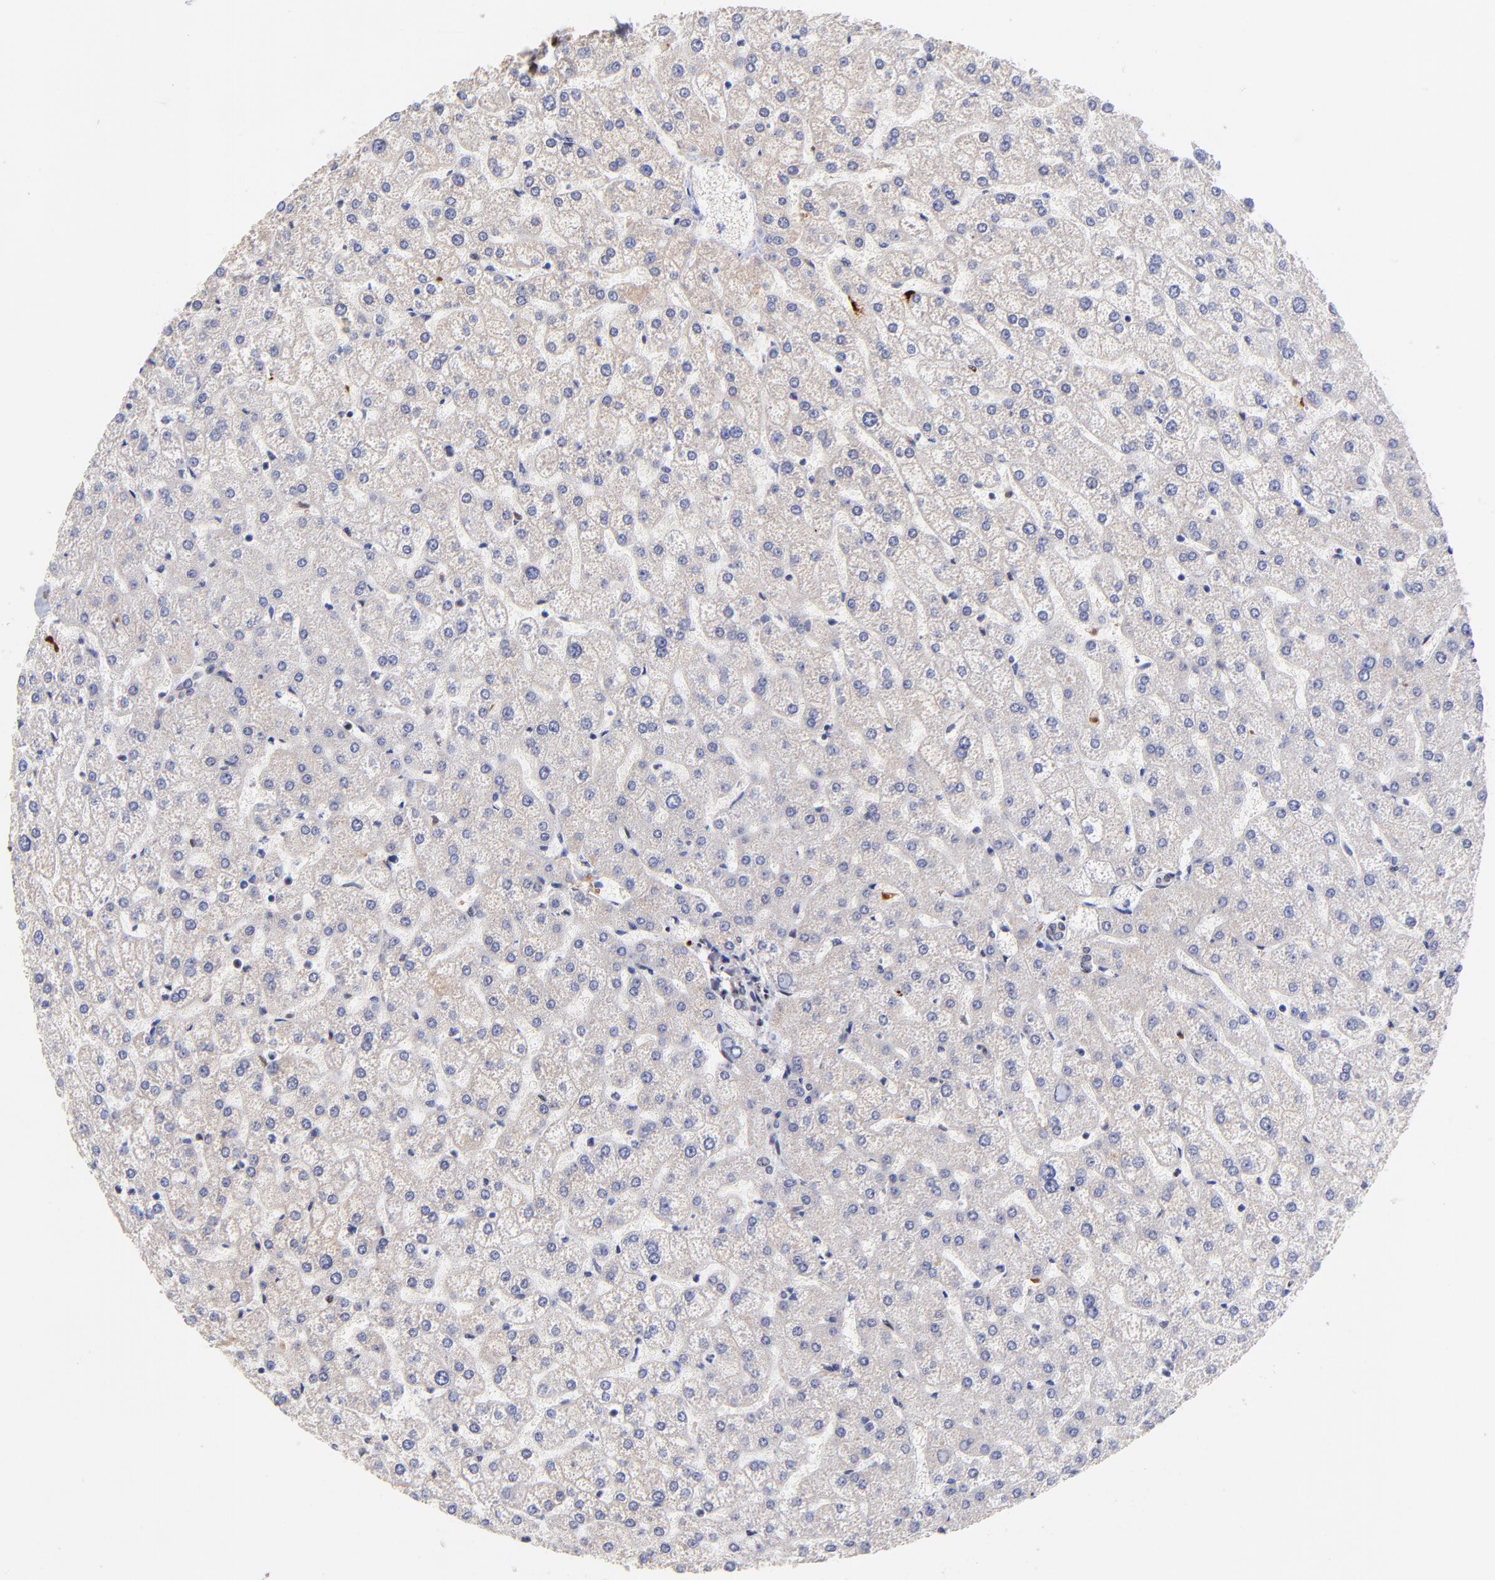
{"staining": {"intensity": "weak", "quantity": "25%-75%", "location": "nuclear"}, "tissue": "liver", "cell_type": "Cholangiocytes", "image_type": "normal", "snomed": [{"axis": "morphology", "description": "Normal tissue, NOS"}, {"axis": "topography", "description": "Liver"}], "caption": "Cholangiocytes display low levels of weak nuclear positivity in approximately 25%-75% of cells in benign human liver. (brown staining indicates protein expression, while blue staining denotes nuclei).", "gene": "MIDEAS", "patient": {"sex": "female", "age": 32}}